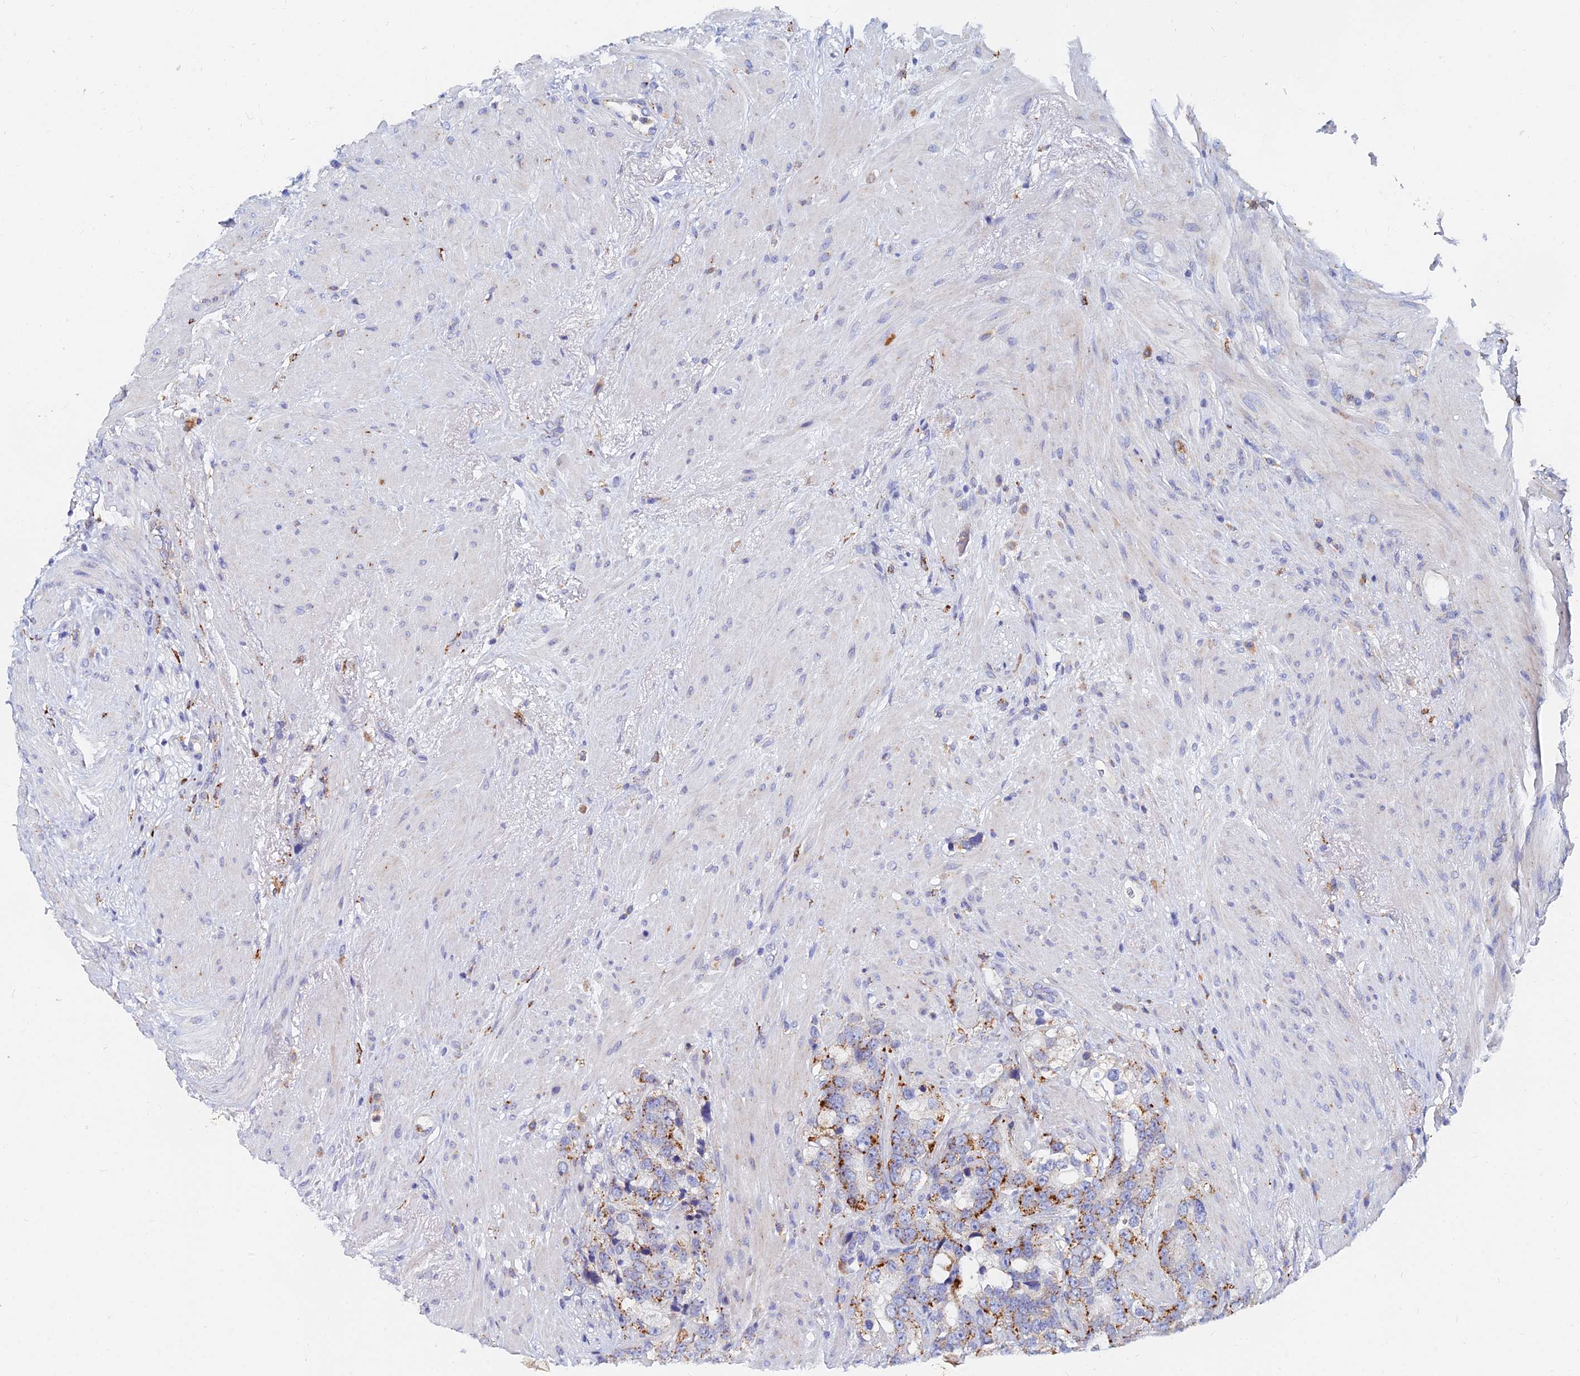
{"staining": {"intensity": "moderate", "quantity": ">75%", "location": "cytoplasmic/membranous"}, "tissue": "prostate cancer", "cell_type": "Tumor cells", "image_type": "cancer", "snomed": [{"axis": "morphology", "description": "Adenocarcinoma, High grade"}, {"axis": "topography", "description": "Prostate"}], "caption": "DAB (3,3'-diaminobenzidine) immunohistochemical staining of human prostate adenocarcinoma (high-grade) displays moderate cytoplasmic/membranous protein positivity in approximately >75% of tumor cells.", "gene": "SPNS1", "patient": {"sex": "male", "age": 74}}